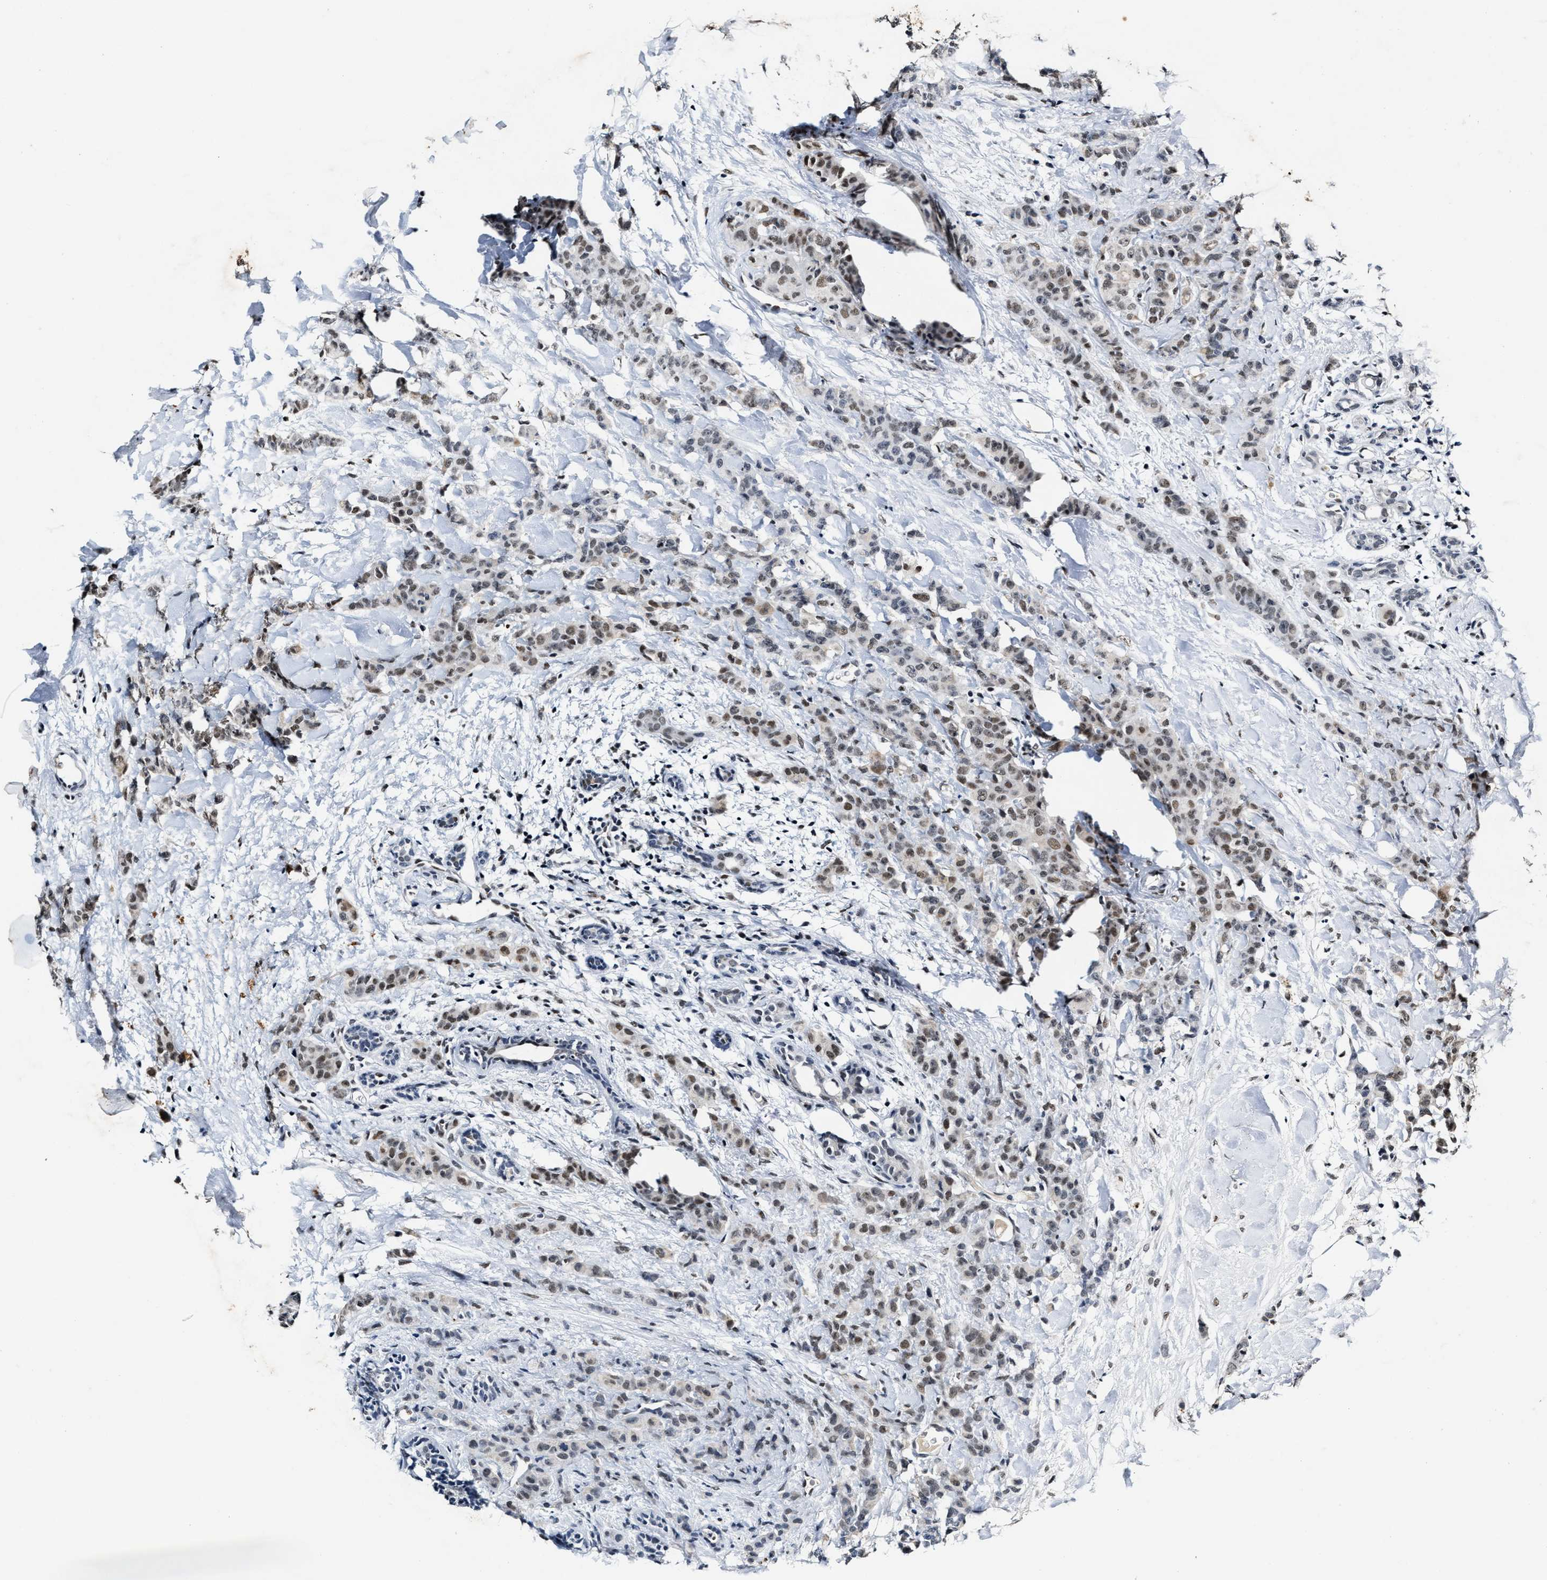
{"staining": {"intensity": "weak", "quantity": ">75%", "location": "nuclear"}, "tissue": "breast cancer", "cell_type": "Tumor cells", "image_type": "cancer", "snomed": [{"axis": "morphology", "description": "Normal tissue, NOS"}, {"axis": "morphology", "description": "Duct carcinoma"}, {"axis": "topography", "description": "Breast"}], "caption": "Protein staining of breast cancer tissue demonstrates weak nuclear expression in about >75% of tumor cells.", "gene": "INIP", "patient": {"sex": "female", "age": 40}}